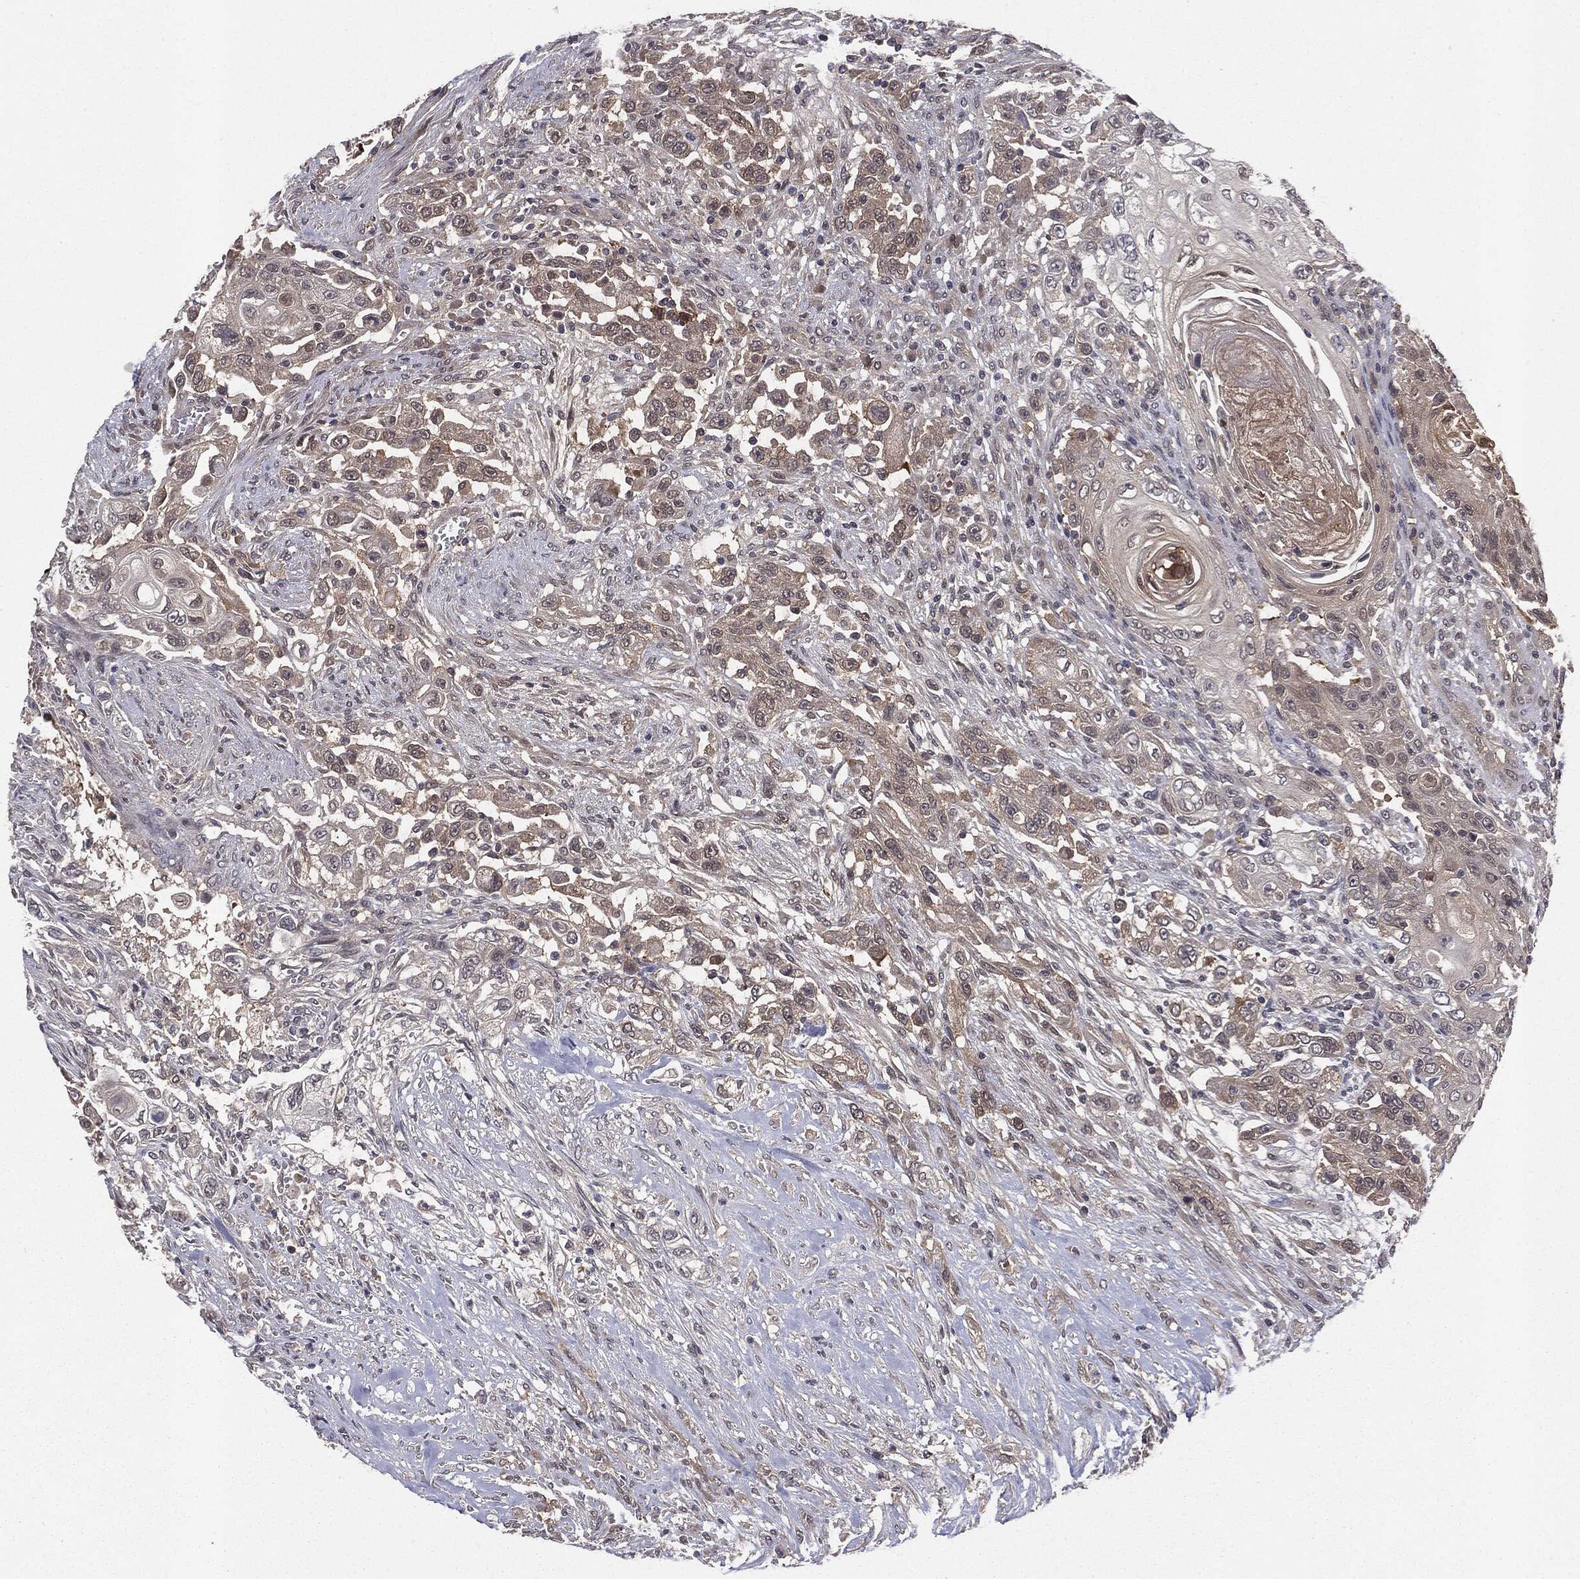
{"staining": {"intensity": "negative", "quantity": "none", "location": "none"}, "tissue": "urothelial cancer", "cell_type": "Tumor cells", "image_type": "cancer", "snomed": [{"axis": "morphology", "description": "Urothelial carcinoma, High grade"}, {"axis": "topography", "description": "Urinary bladder"}], "caption": "Immunohistochemical staining of urothelial cancer demonstrates no significant staining in tumor cells. (Brightfield microscopy of DAB (3,3'-diaminobenzidine) immunohistochemistry at high magnification).", "gene": "KRT7", "patient": {"sex": "female", "age": 56}}